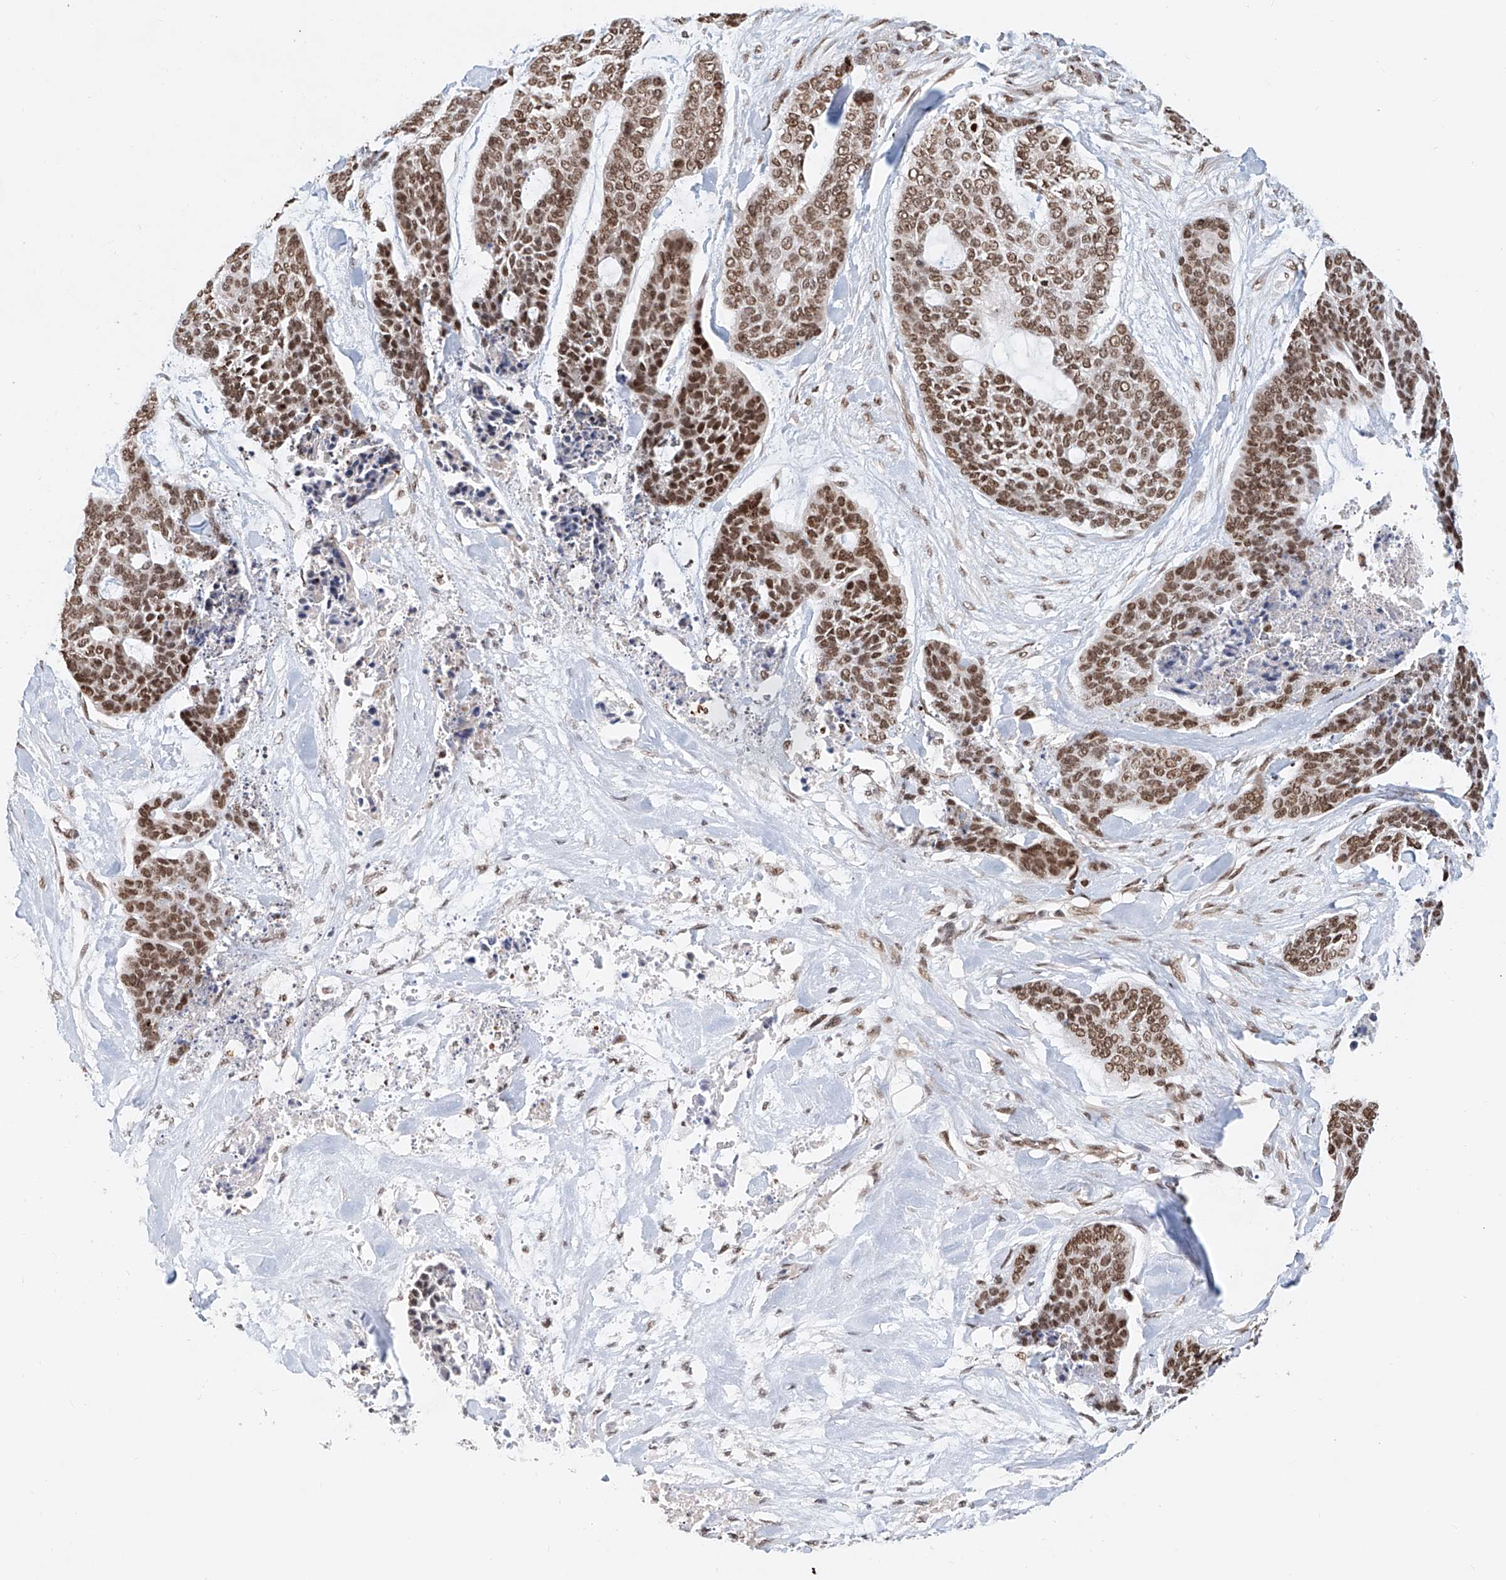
{"staining": {"intensity": "moderate", "quantity": ">75%", "location": "nuclear"}, "tissue": "skin cancer", "cell_type": "Tumor cells", "image_type": "cancer", "snomed": [{"axis": "morphology", "description": "Basal cell carcinoma"}, {"axis": "topography", "description": "Skin"}], "caption": "Immunohistochemical staining of basal cell carcinoma (skin) reveals moderate nuclear protein positivity in approximately >75% of tumor cells.", "gene": "ZNF470", "patient": {"sex": "female", "age": 64}}